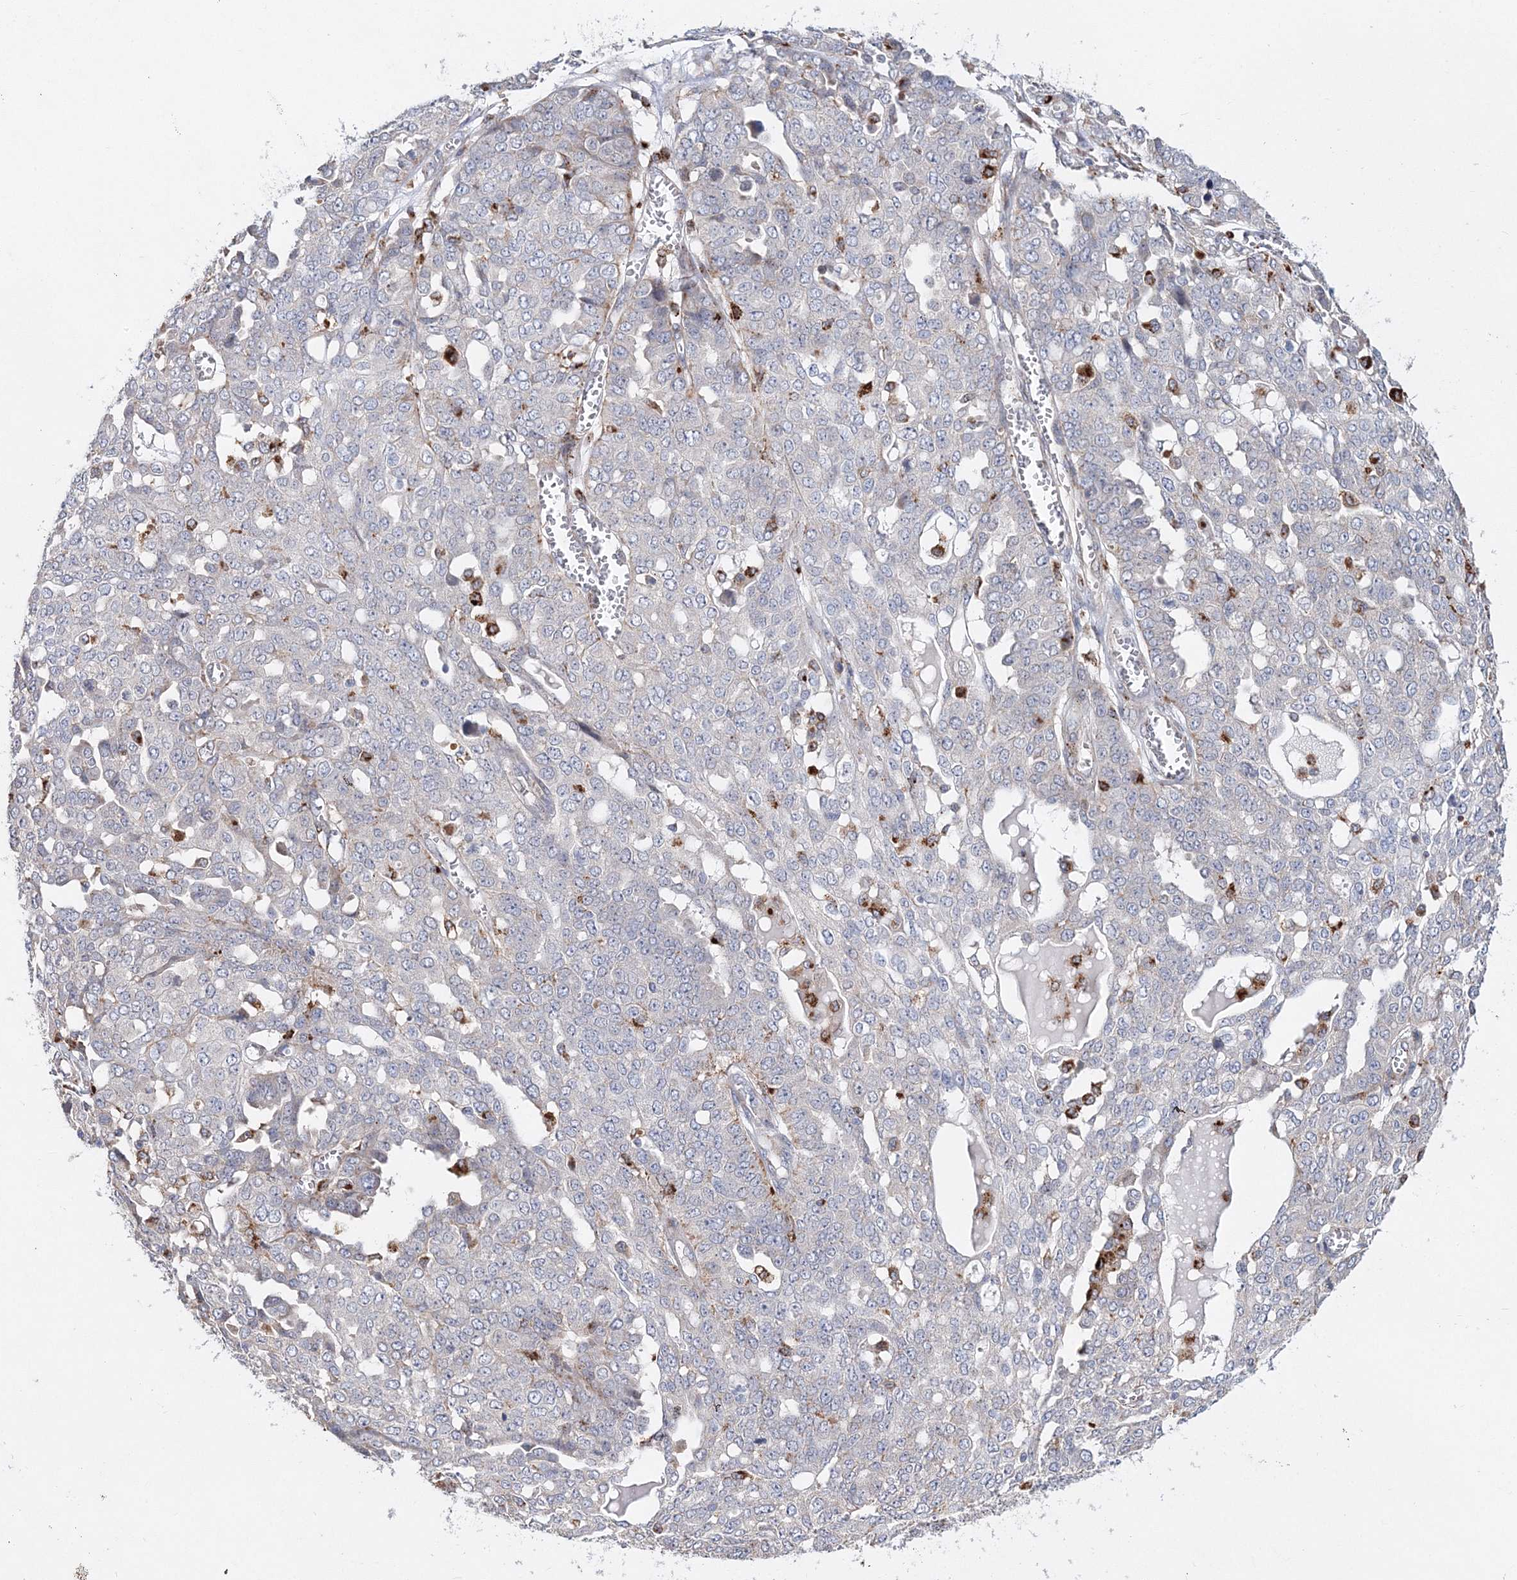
{"staining": {"intensity": "negative", "quantity": "none", "location": "none"}, "tissue": "ovarian cancer", "cell_type": "Tumor cells", "image_type": "cancer", "snomed": [{"axis": "morphology", "description": "Cystadenocarcinoma, serous, NOS"}, {"axis": "topography", "description": "Soft tissue"}, {"axis": "topography", "description": "Ovary"}], "caption": "An immunohistochemistry micrograph of ovarian cancer (serous cystadenocarcinoma) is shown. There is no staining in tumor cells of ovarian cancer (serous cystadenocarcinoma).", "gene": "C3orf38", "patient": {"sex": "female", "age": 57}}